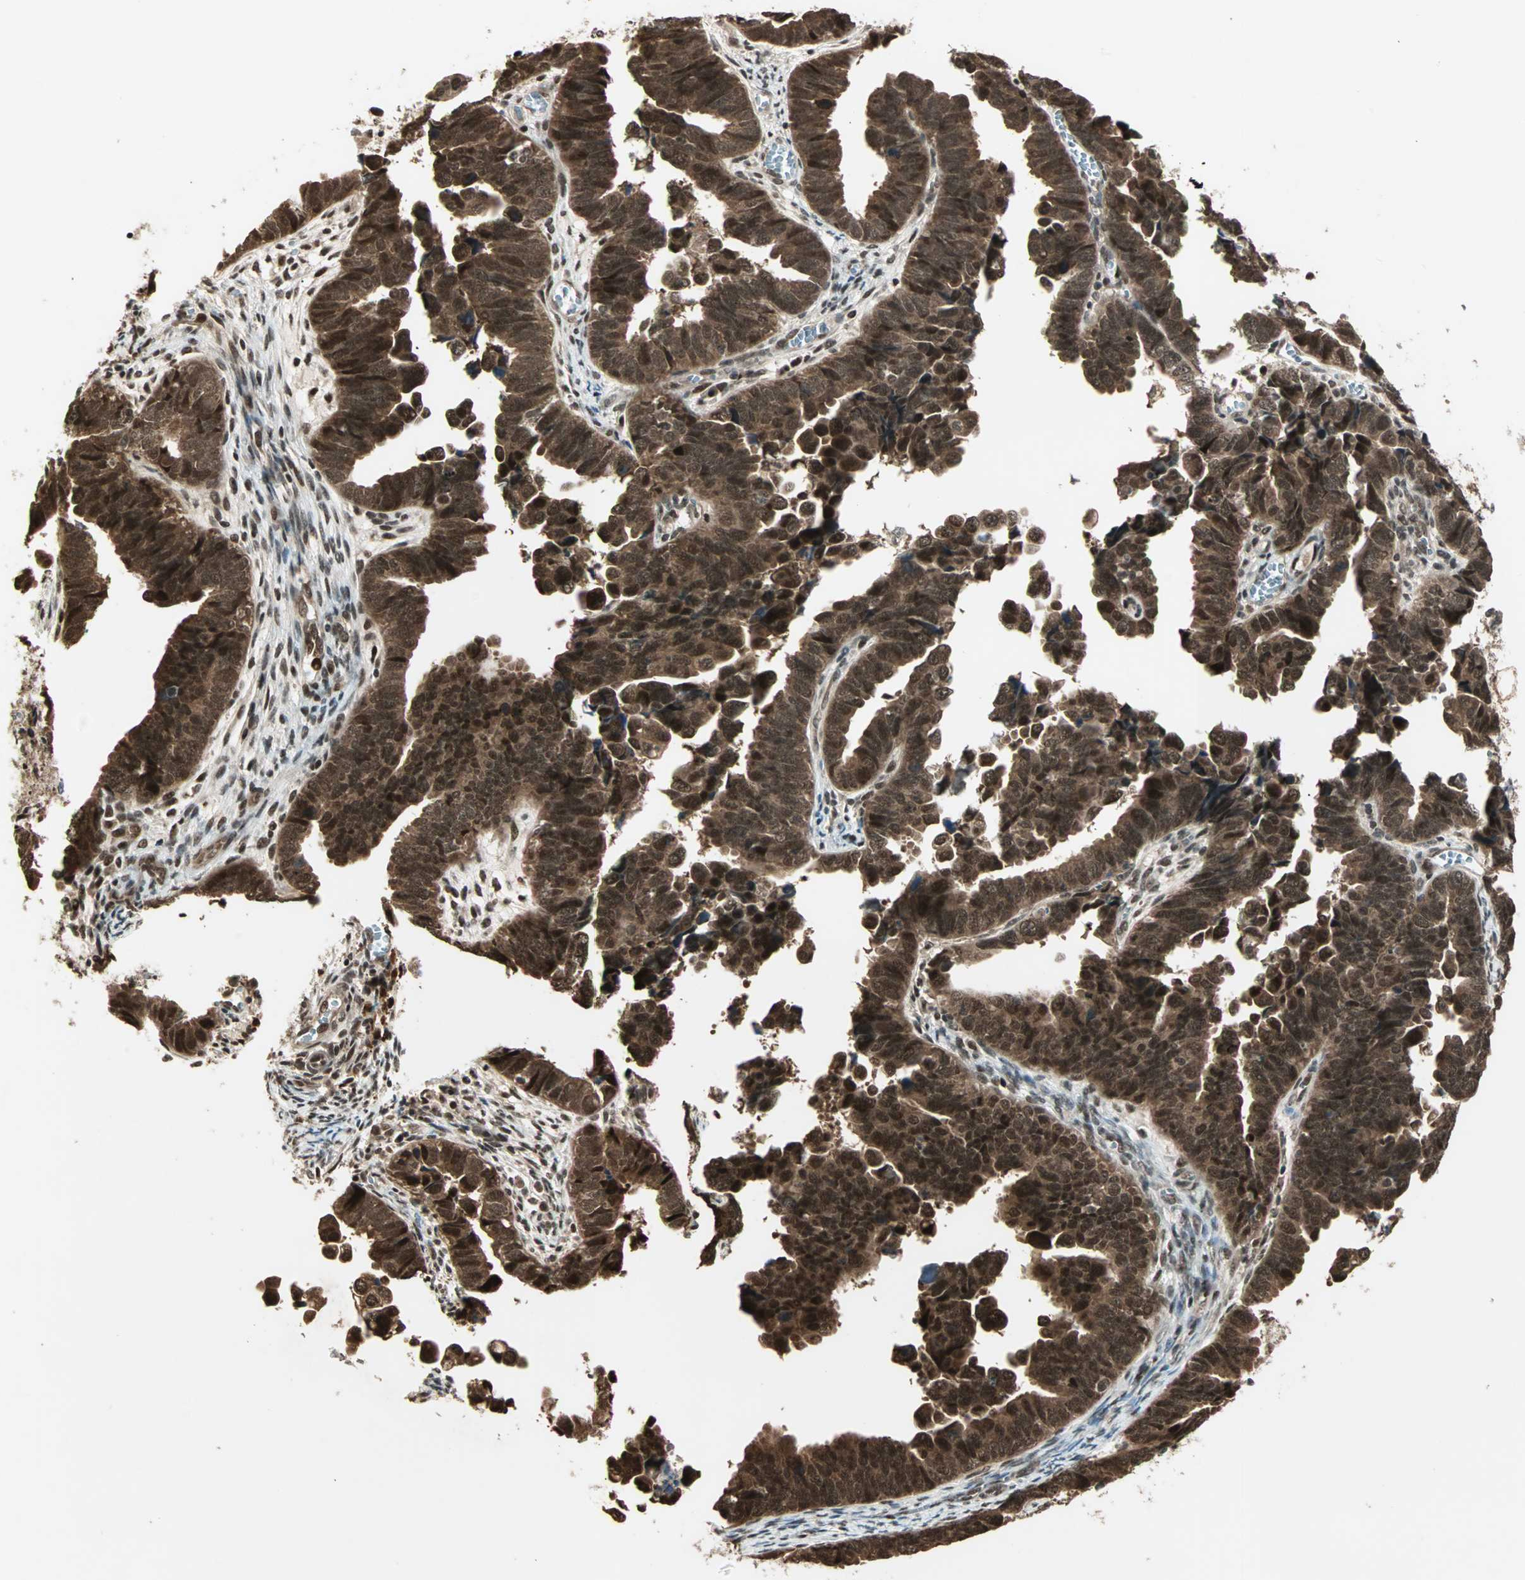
{"staining": {"intensity": "strong", "quantity": ">75%", "location": "cytoplasmic/membranous,nuclear"}, "tissue": "endometrial cancer", "cell_type": "Tumor cells", "image_type": "cancer", "snomed": [{"axis": "morphology", "description": "Adenocarcinoma, NOS"}, {"axis": "topography", "description": "Endometrium"}], "caption": "Immunohistochemical staining of human endometrial cancer (adenocarcinoma) exhibits high levels of strong cytoplasmic/membranous and nuclear expression in about >75% of tumor cells.", "gene": "ZNF44", "patient": {"sex": "female", "age": 75}}